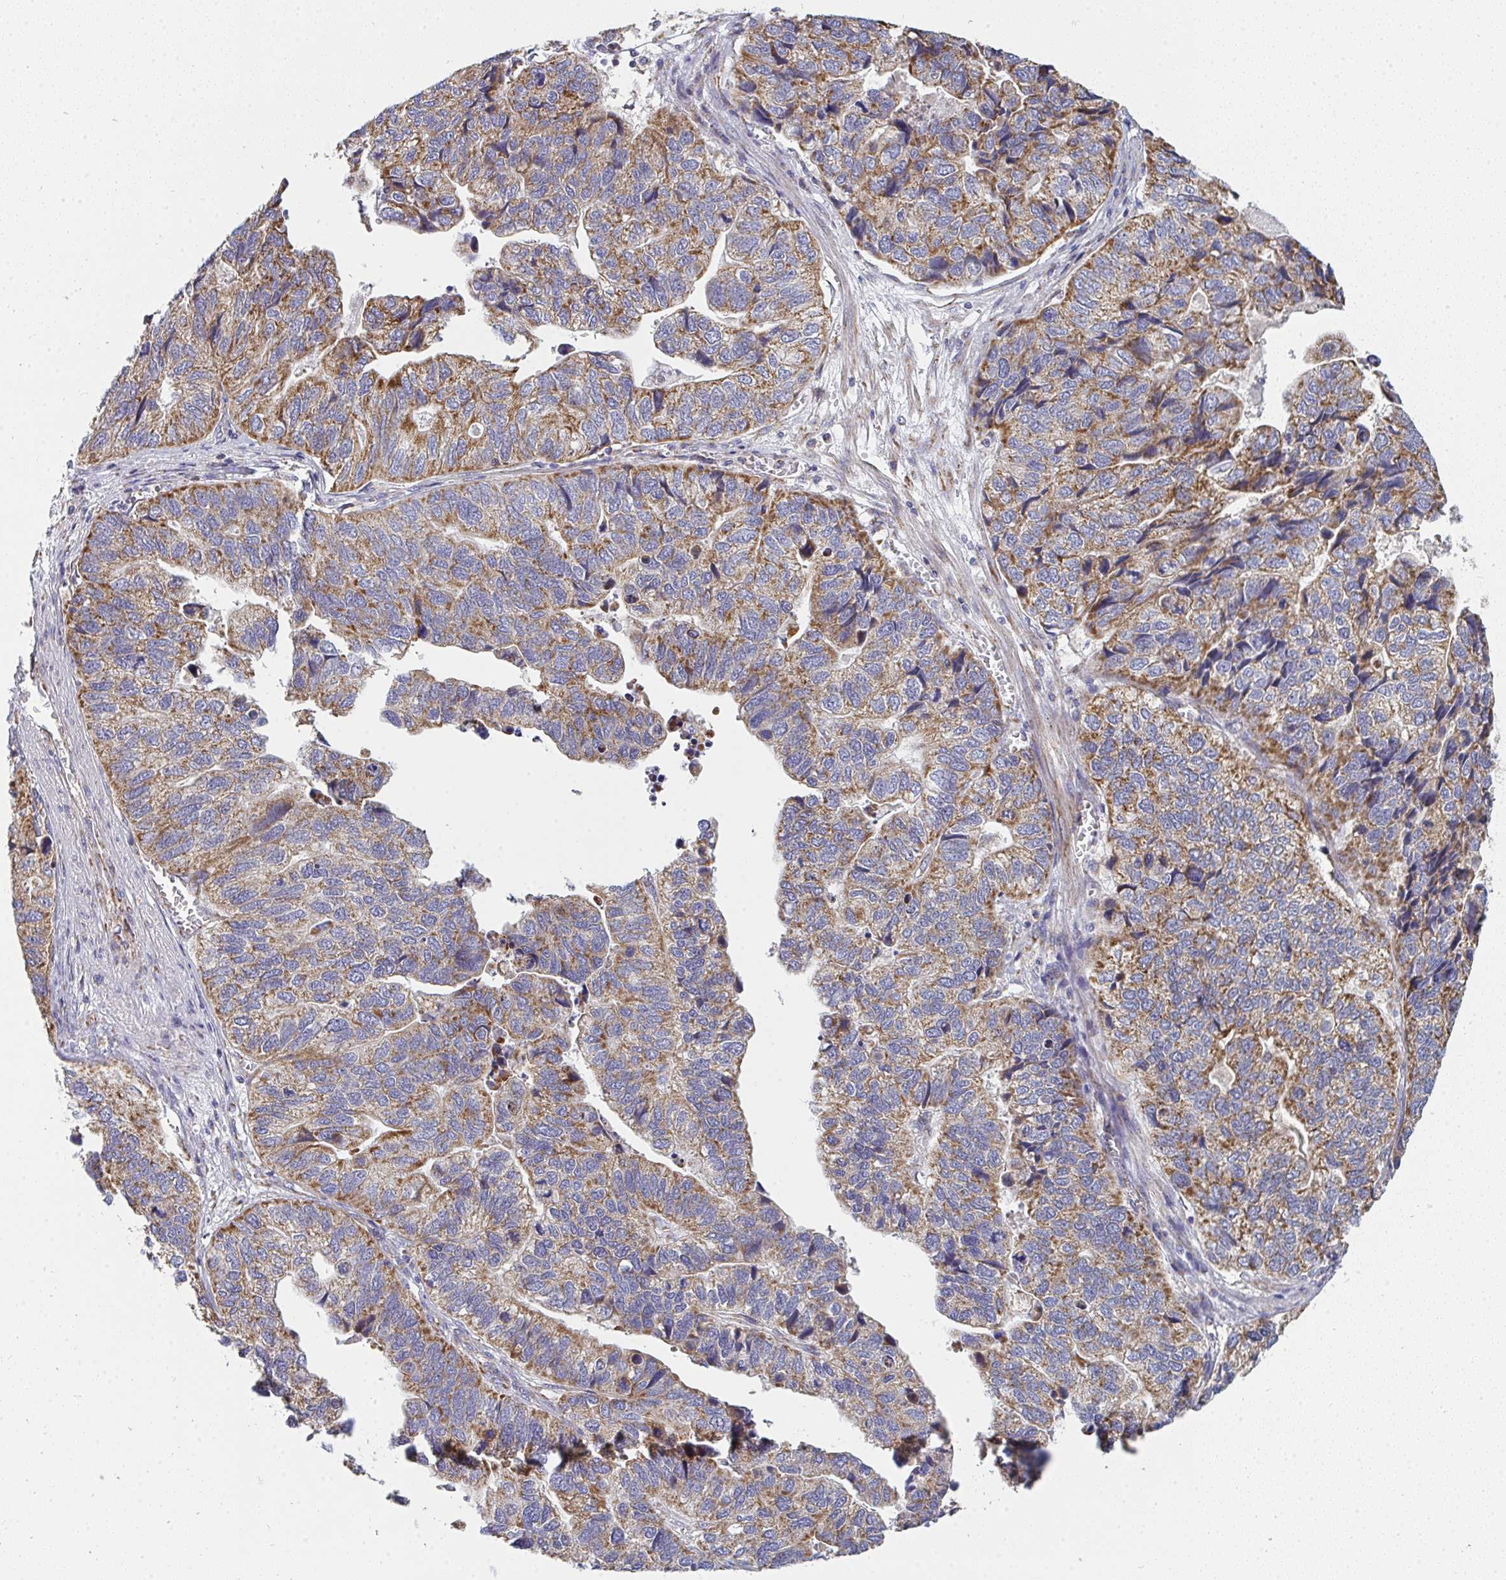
{"staining": {"intensity": "moderate", "quantity": ">75%", "location": "cytoplasmic/membranous"}, "tissue": "stomach cancer", "cell_type": "Tumor cells", "image_type": "cancer", "snomed": [{"axis": "morphology", "description": "Adenocarcinoma, NOS"}, {"axis": "topography", "description": "Stomach, upper"}], "caption": "Tumor cells show moderate cytoplasmic/membranous expression in about >75% of cells in stomach cancer (adenocarcinoma).", "gene": "FAHD1", "patient": {"sex": "female", "age": 67}}